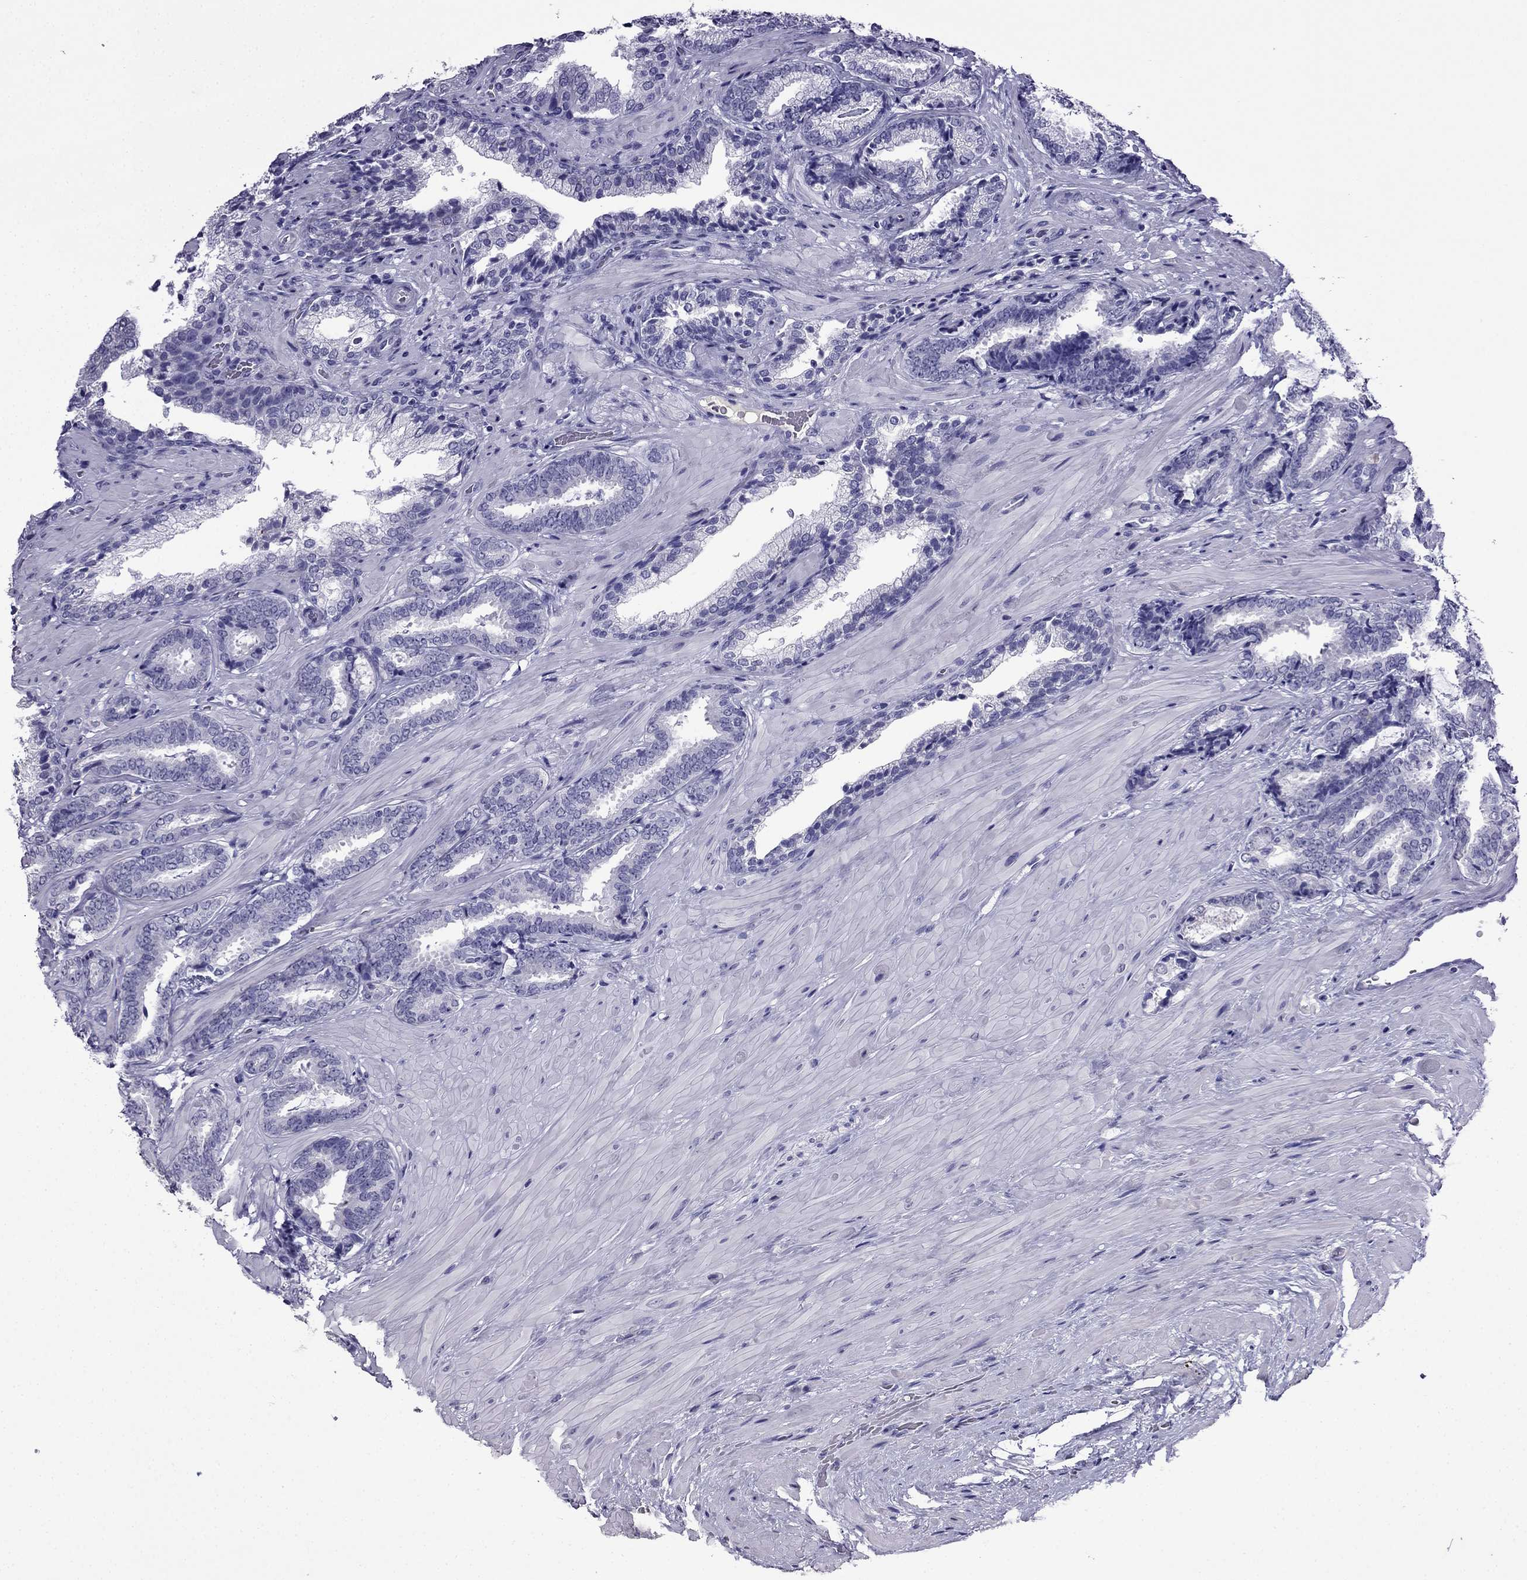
{"staining": {"intensity": "negative", "quantity": "none", "location": "none"}, "tissue": "prostate cancer", "cell_type": "Tumor cells", "image_type": "cancer", "snomed": [{"axis": "morphology", "description": "Adenocarcinoma, Low grade"}, {"axis": "topography", "description": "Prostate"}], "caption": "The immunohistochemistry (IHC) image has no significant staining in tumor cells of prostate cancer tissue.", "gene": "CDHR4", "patient": {"sex": "male", "age": 61}}